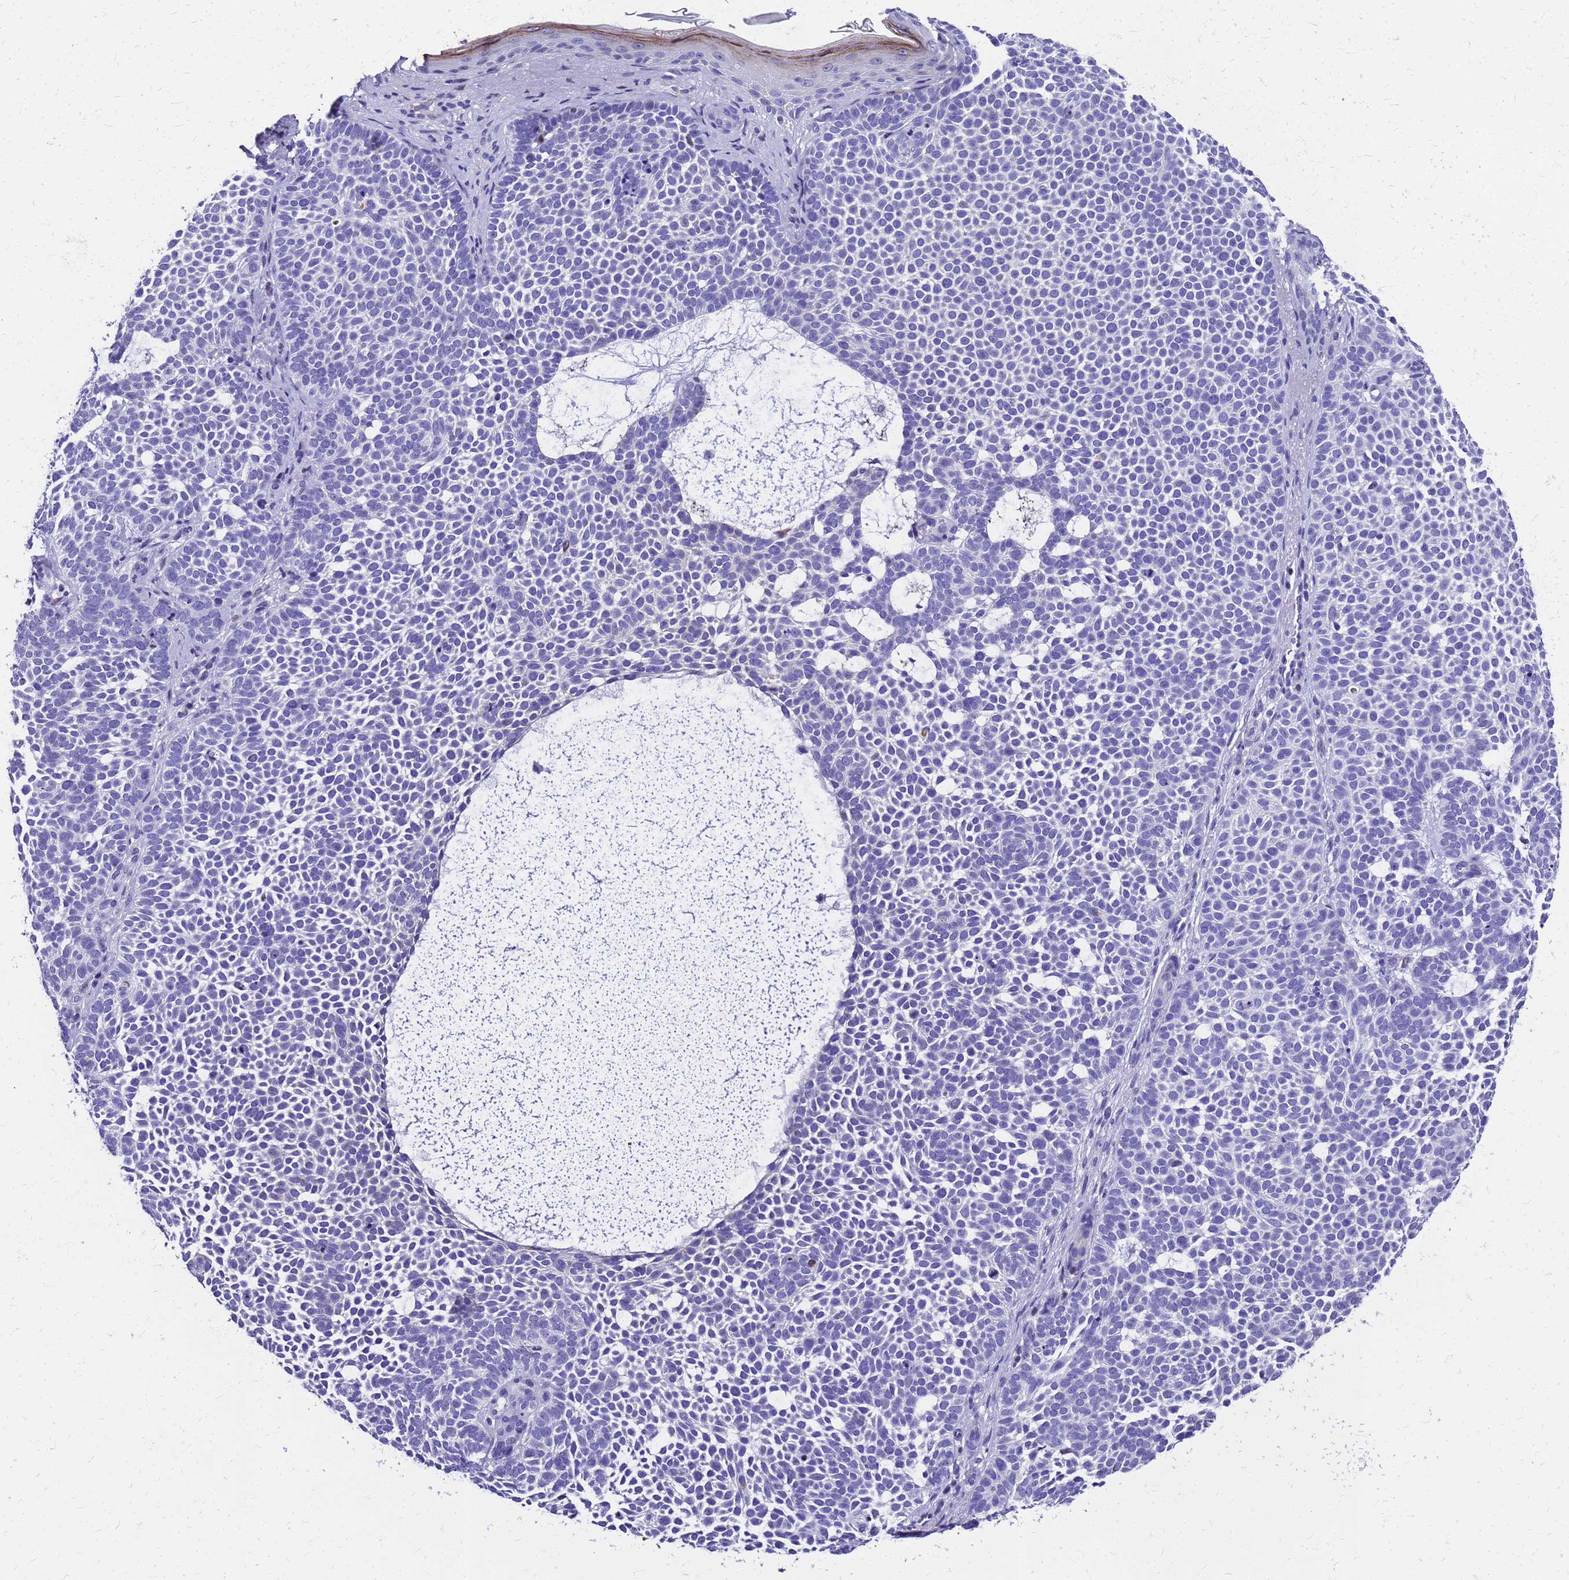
{"staining": {"intensity": "negative", "quantity": "none", "location": "none"}, "tissue": "skin cancer", "cell_type": "Tumor cells", "image_type": "cancer", "snomed": [{"axis": "morphology", "description": "Basal cell carcinoma"}, {"axis": "topography", "description": "Skin"}], "caption": "This is a image of IHC staining of skin basal cell carcinoma, which shows no staining in tumor cells. The staining was performed using DAB (3,3'-diaminobenzidine) to visualize the protein expression in brown, while the nuclei were stained in blue with hematoxylin (Magnification: 20x).", "gene": "SMIM21", "patient": {"sex": "female", "age": 77}}